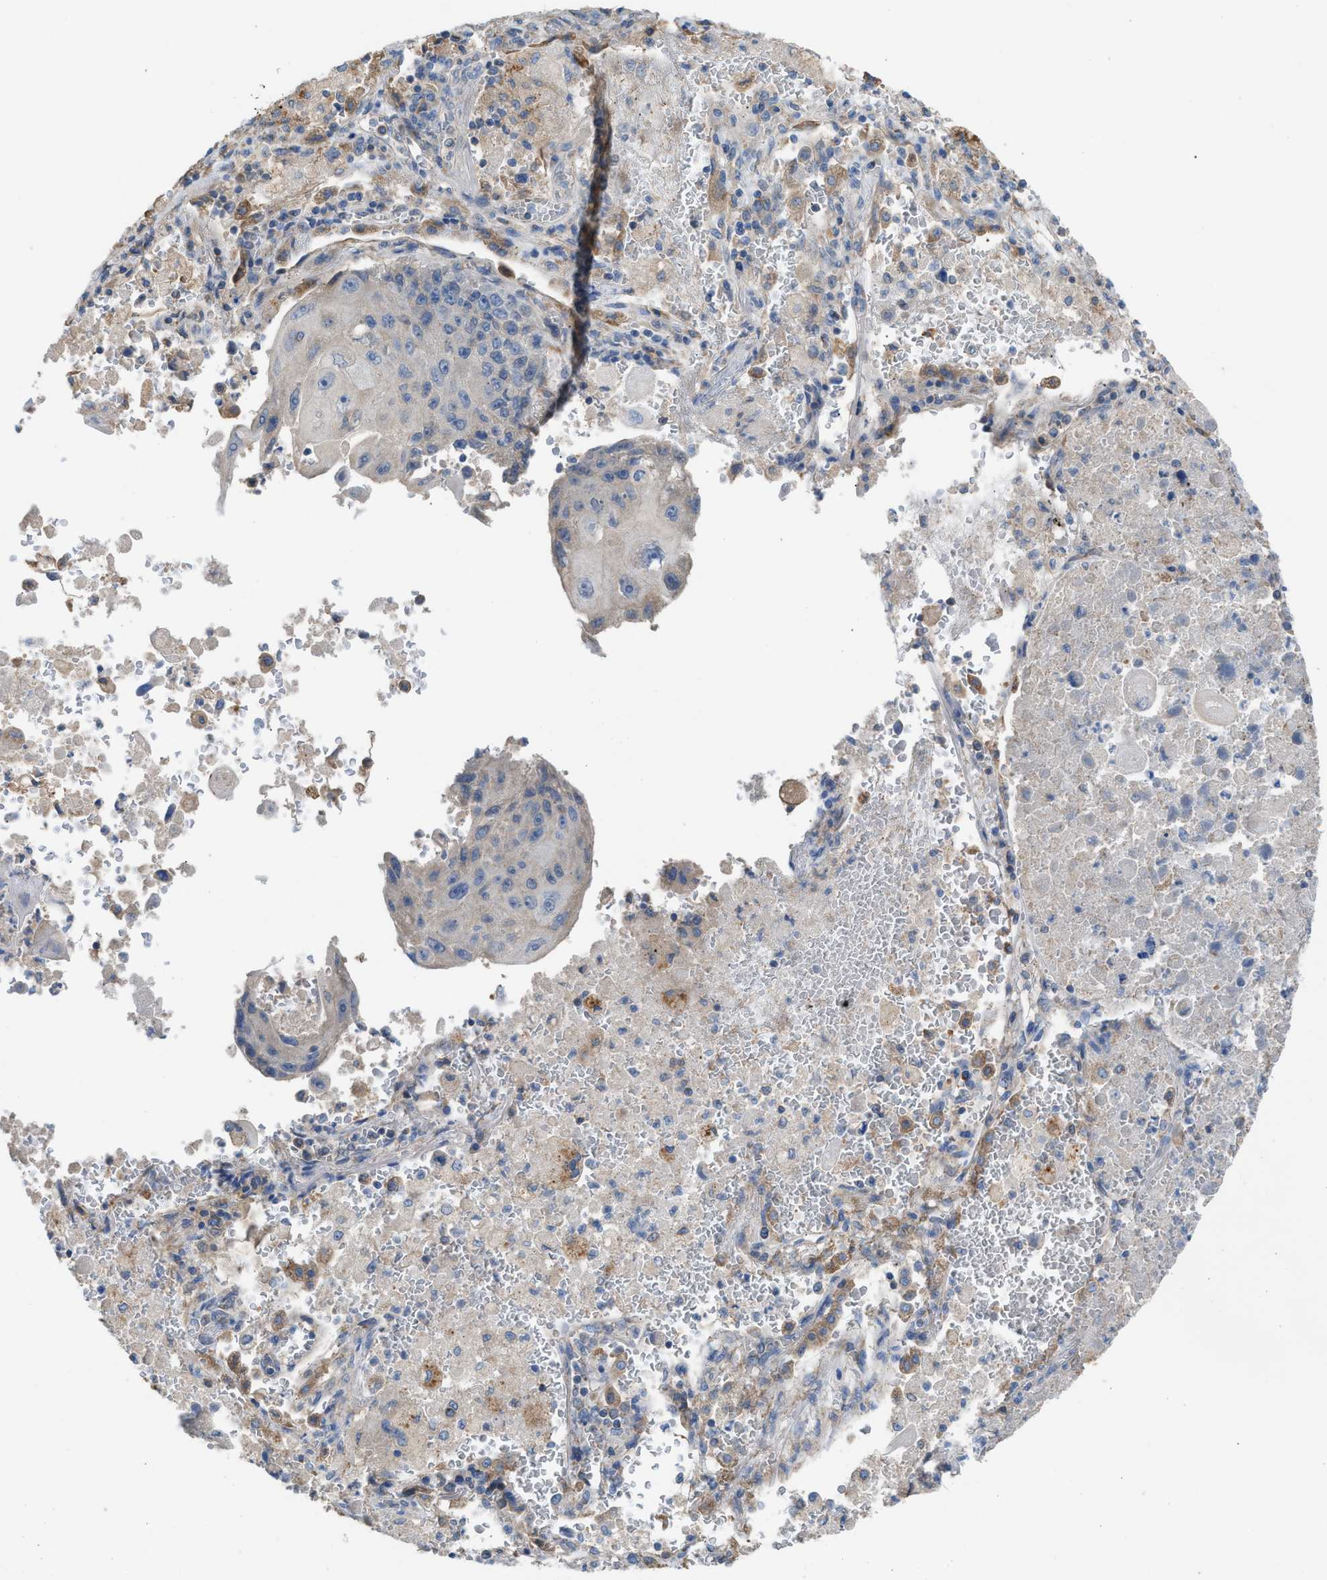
{"staining": {"intensity": "negative", "quantity": "none", "location": "none"}, "tissue": "lung cancer", "cell_type": "Tumor cells", "image_type": "cancer", "snomed": [{"axis": "morphology", "description": "Squamous cell carcinoma, NOS"}, {"axis": "topography", "description": "Lung"}], "caption": "An immunohistochemistry histopathology image of lung squamous cell carcinoma is shown. There is no staining in tumor cells of lung squamous cell carcinoma.", "gene": "AOAH", "patient": {"sex": "male", "age": 61}}